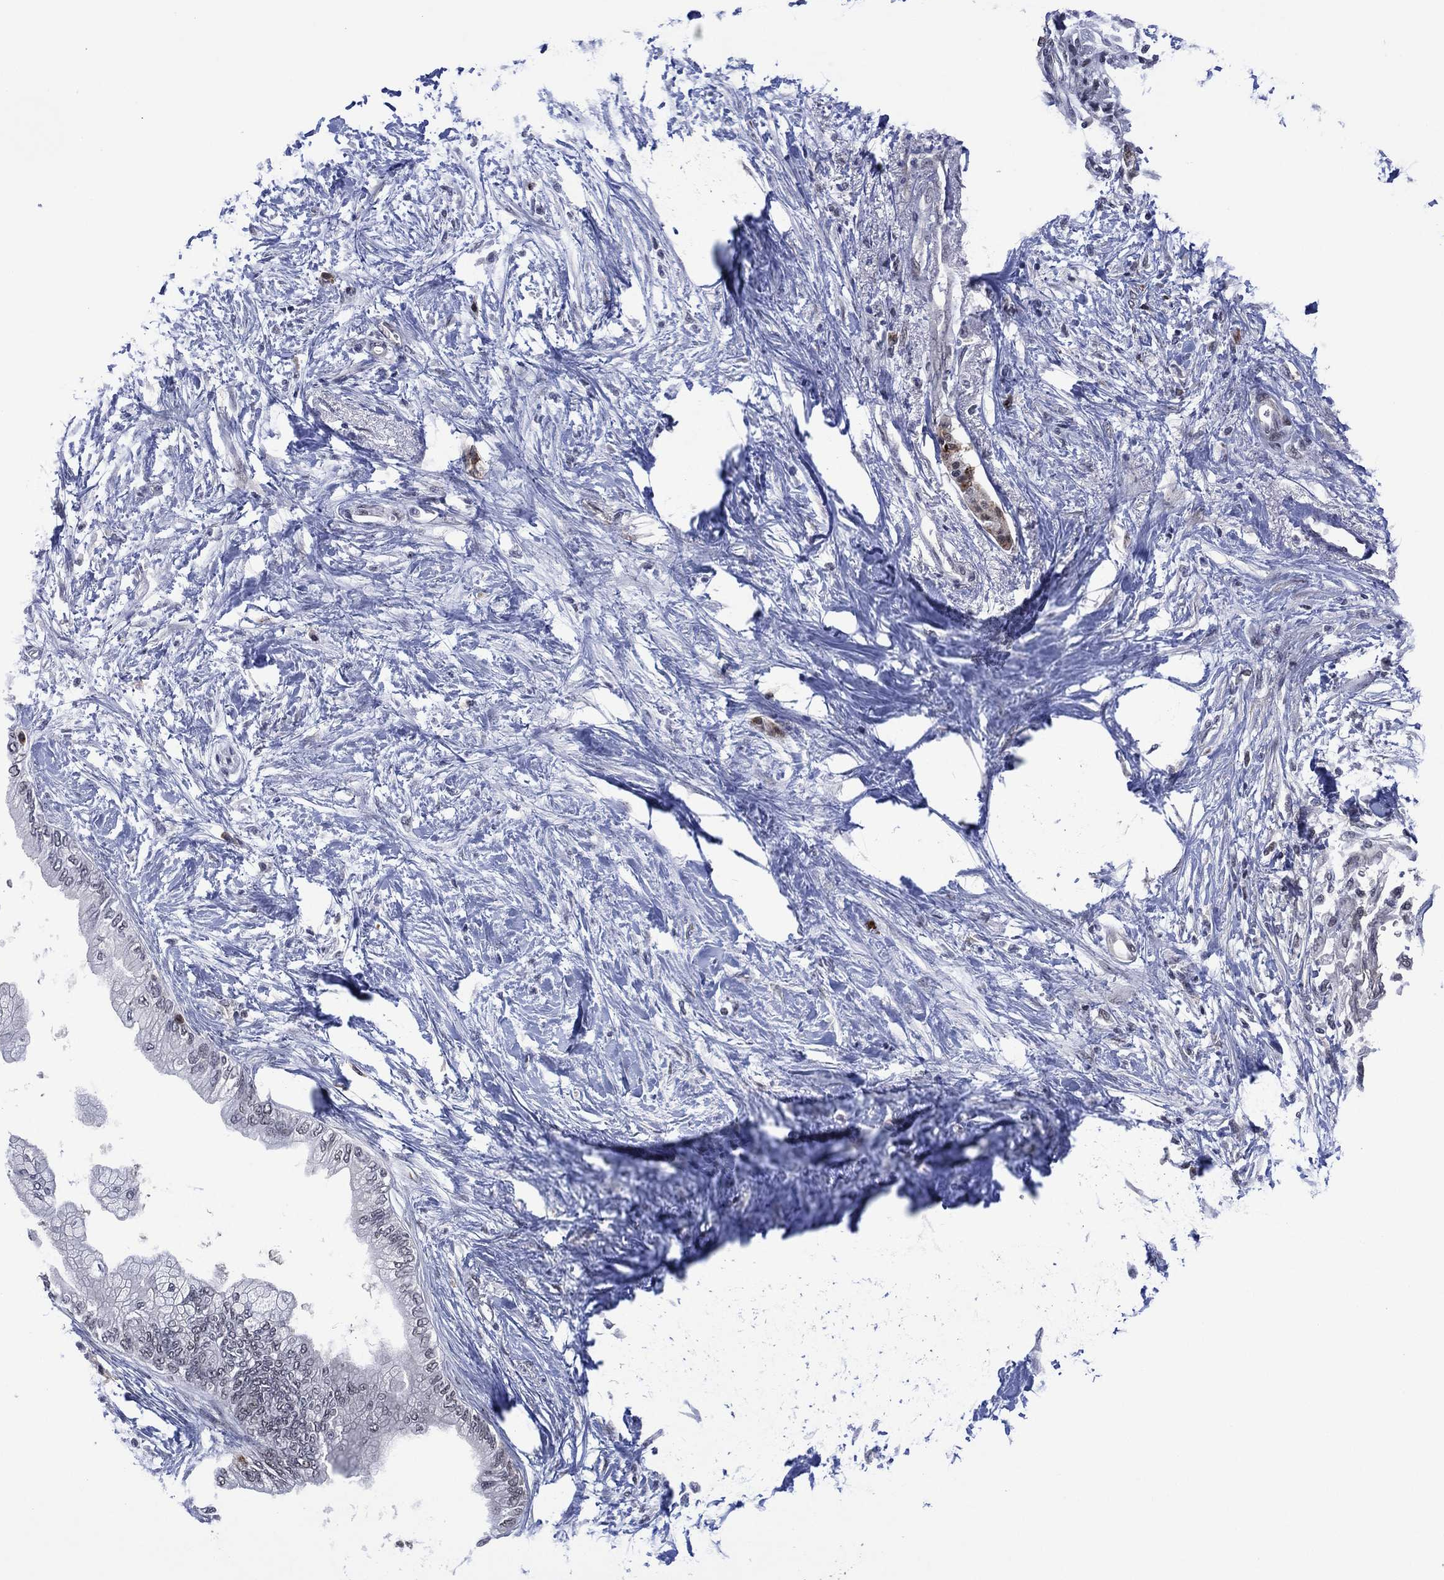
{"staining": {"intensity": "negative", "quantity": "none", "location": "none"}, "tissue": "pancreatic cancer", "cell_type": "Tumor cells", "image_type": "cancer", "snomed": [{"axis": "morphology", "description": "Normal tissue, NOS"}, {"axis": "morphology", "description": "Adenocarcinoma, NOS"}, {"axis": "topography", "description": "Pancreas"}, {"axis": "topography", "description": "Duodenum"}], "caption": "Pancreatic adenocarcinoma was stained to show a protein in brown. There is no significant staining in tumor cells.", "gene": "DPP4", "patient": {"sex": "female", "age": 60}}